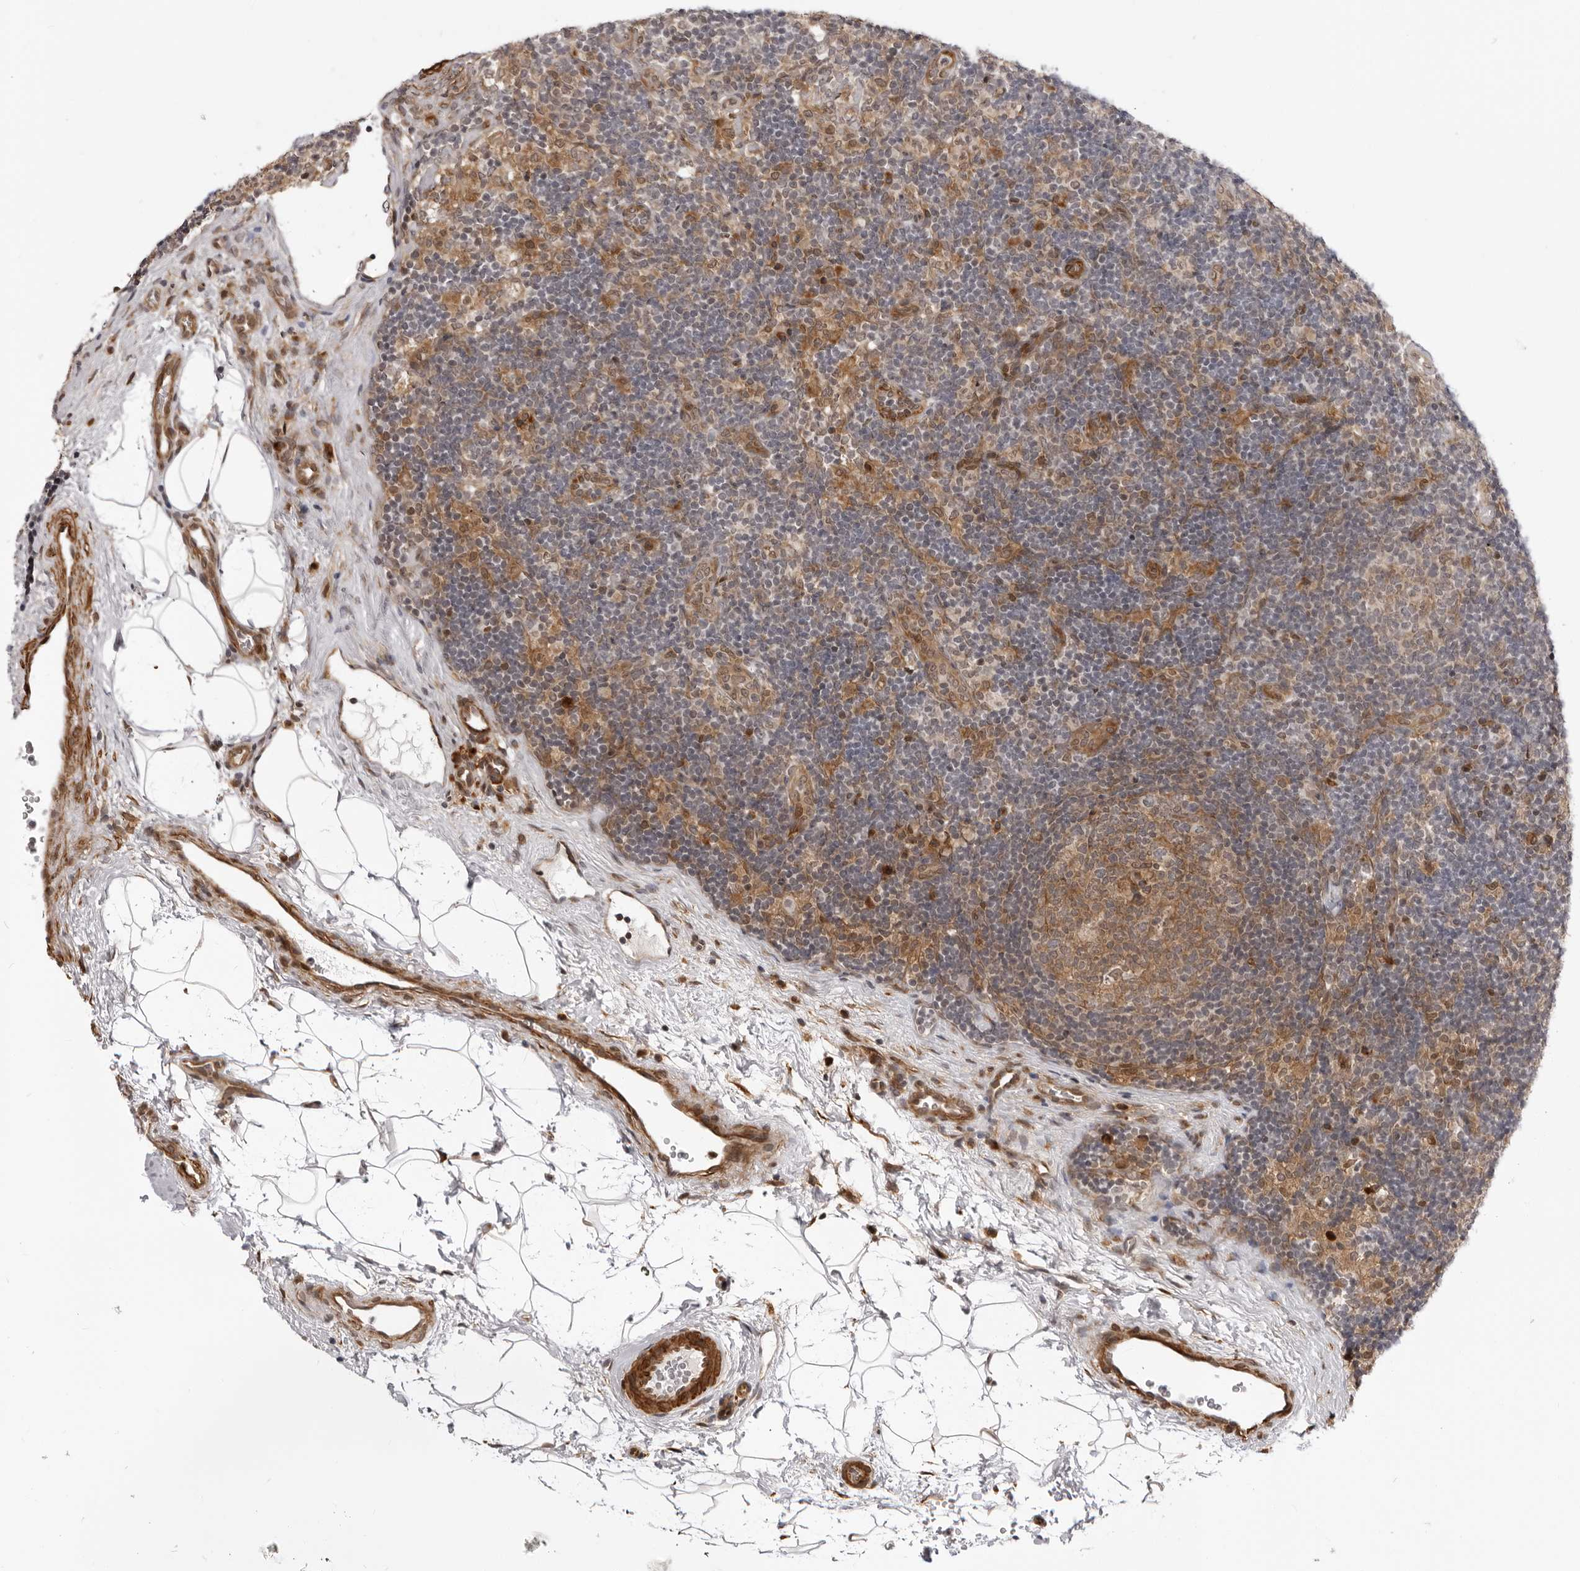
{"staining": {"intensity": "moderate", "quantity": ">75%", "location": "cytoplasmic/membranous"}, "tissue": "lymph node", "cell_type": "Germinal center cells", "image_type": "normal", "snomed": [{"axis": "morphology", "description": "Normal tissue, NOS"}, {"axis": "topography", "description": "Lymph node"}], "caption": "There is medium levels of moderate cytoplasmic/membranous staining in germinal center cells of normal lymph node, as demonstrated by immunohistochemical staining (brown color).", "gene": "SRGAP2", "patient": {"sex": "female", "age": 22}}